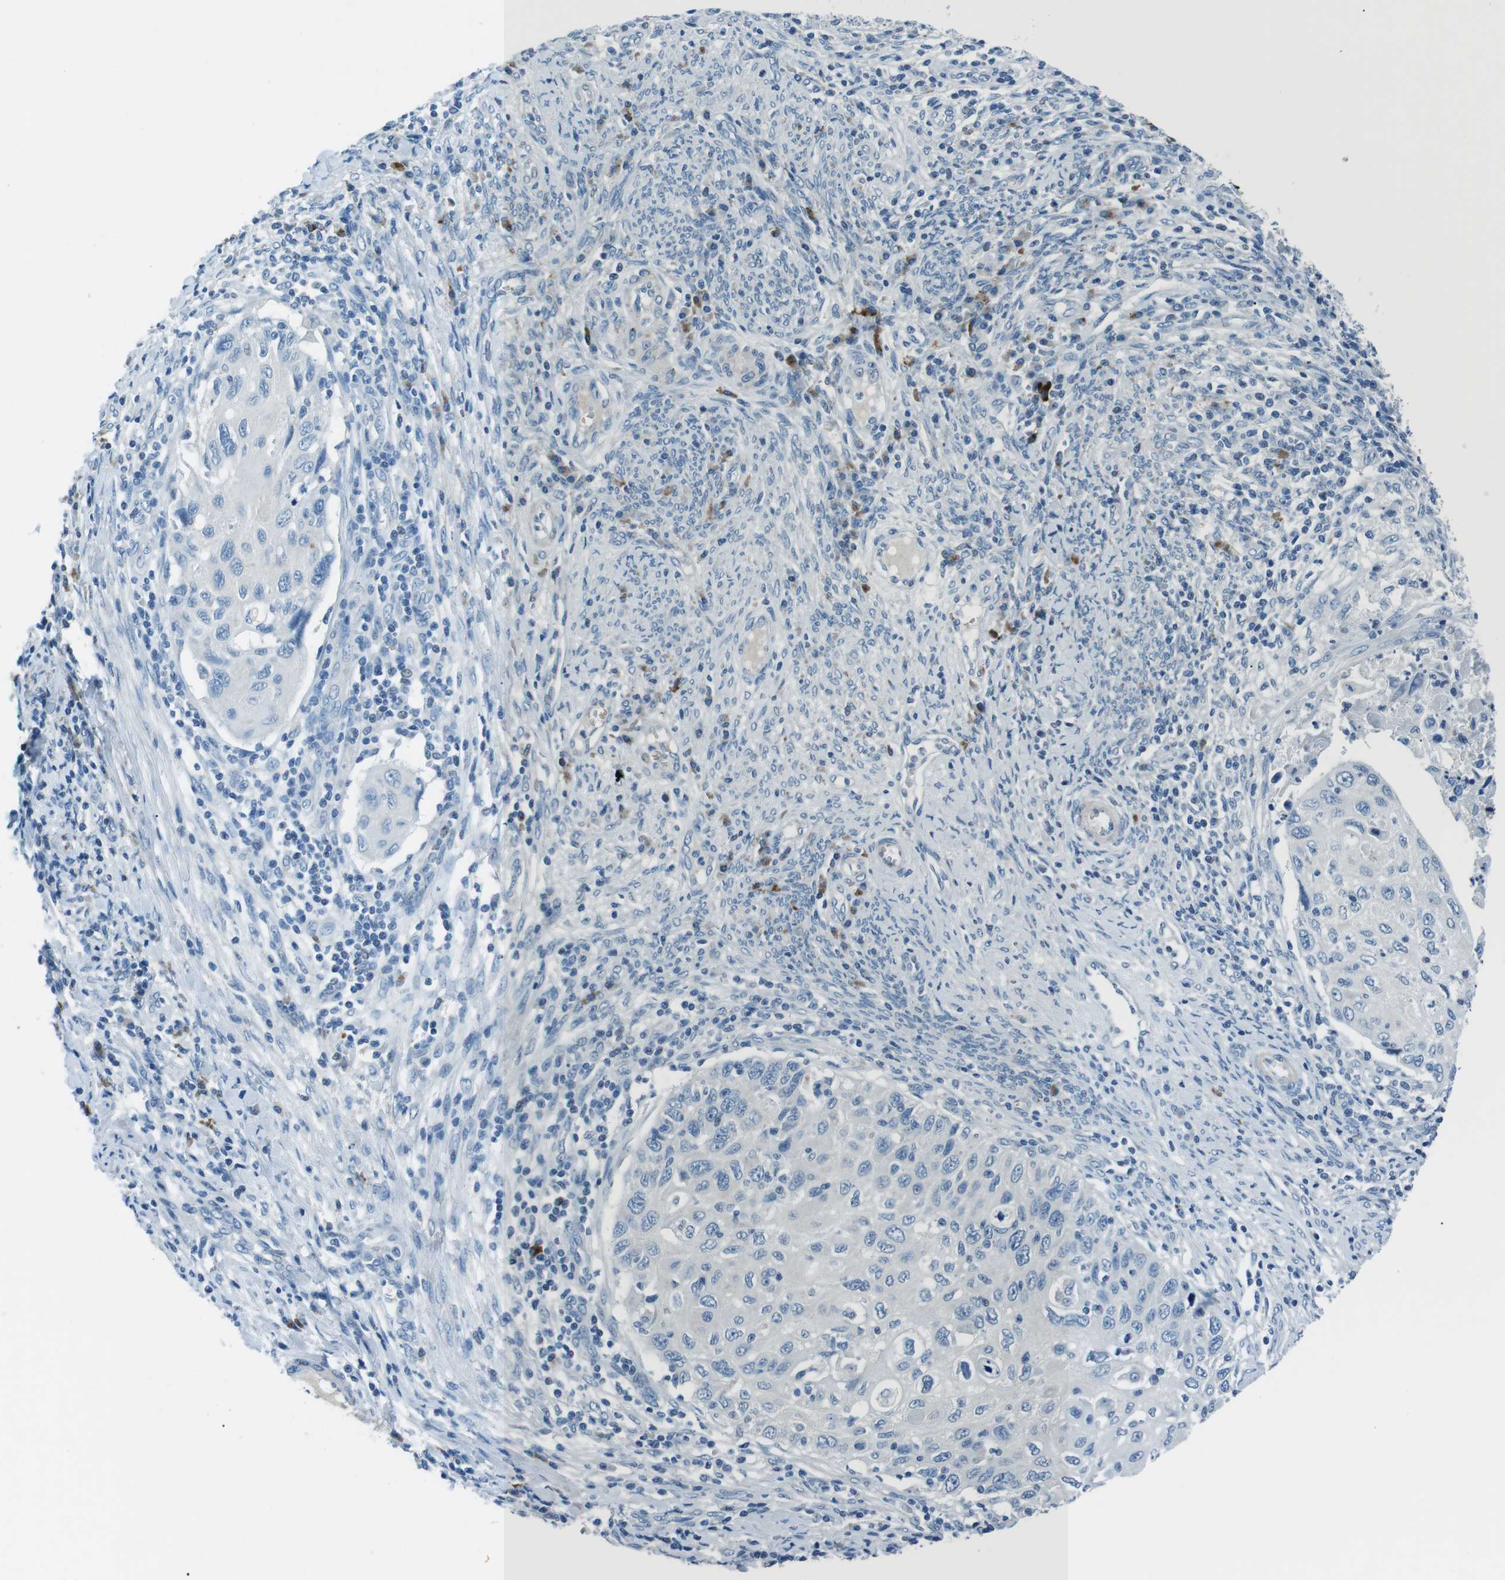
{"staining": {"intensity": "negative", "quantity": "none", "location": "none"}, "tissue": "cervical cancer", "cell_type": "Tumor cells", "image_type": "cancer", "snomed": [{"axis": "morphology", "description": "Squamous cell carcinoma, NOS"}, {"axis": "topography", "description": "Cervix"}], "caption": "DAB immunohistochemical staining of cervical squamous cell carcinoma displays no significant staining in tumor cells. Nuclei are stained in blue.", "gene": "ST6GAL1", "patient": {"sex": "female", "age": 70}}